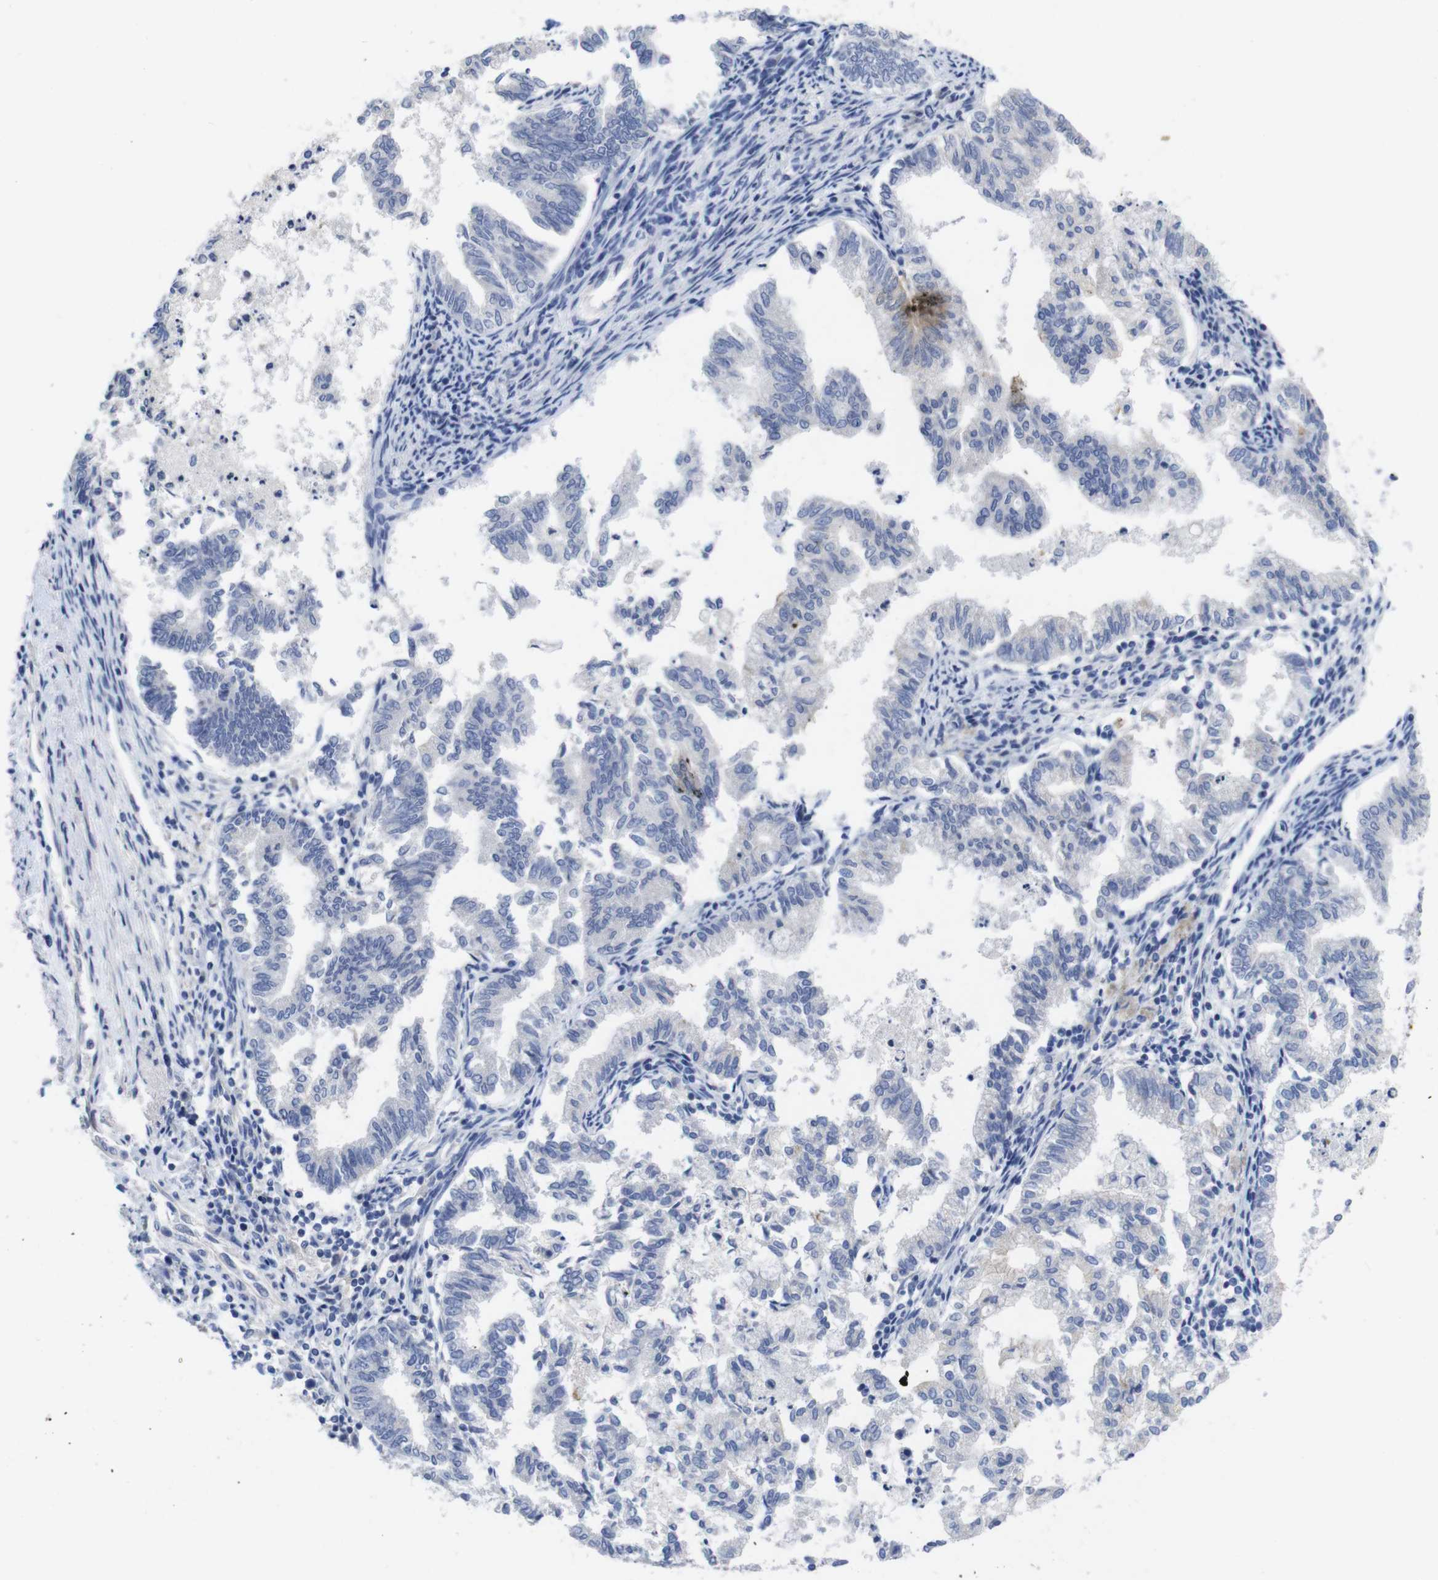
{"staining": {"intensity": "negative", "quantity": "none", "location": "none"}, "tissue": "endometrial cancer", "cell_type": "Tumor cells", "image_type": "cancer", "snomed": [{"axis": "morphology", "description": "Necrosis, NOS"}, {"axis": "morphology", "description": "Adenocarcinoma, NOS"}, {"axis": "topography", "description": "Endometrium"}], "caption": "Protein analysis of endometrial cancer reveals no significant positivity in tumor cells. (Brightfield microscopy of DAB (3,3'-diaminobenzidine) immunohistochemistry at high magnification).", "gene": "TNNI3", "patient": {"sex": "female", "age": 79}}